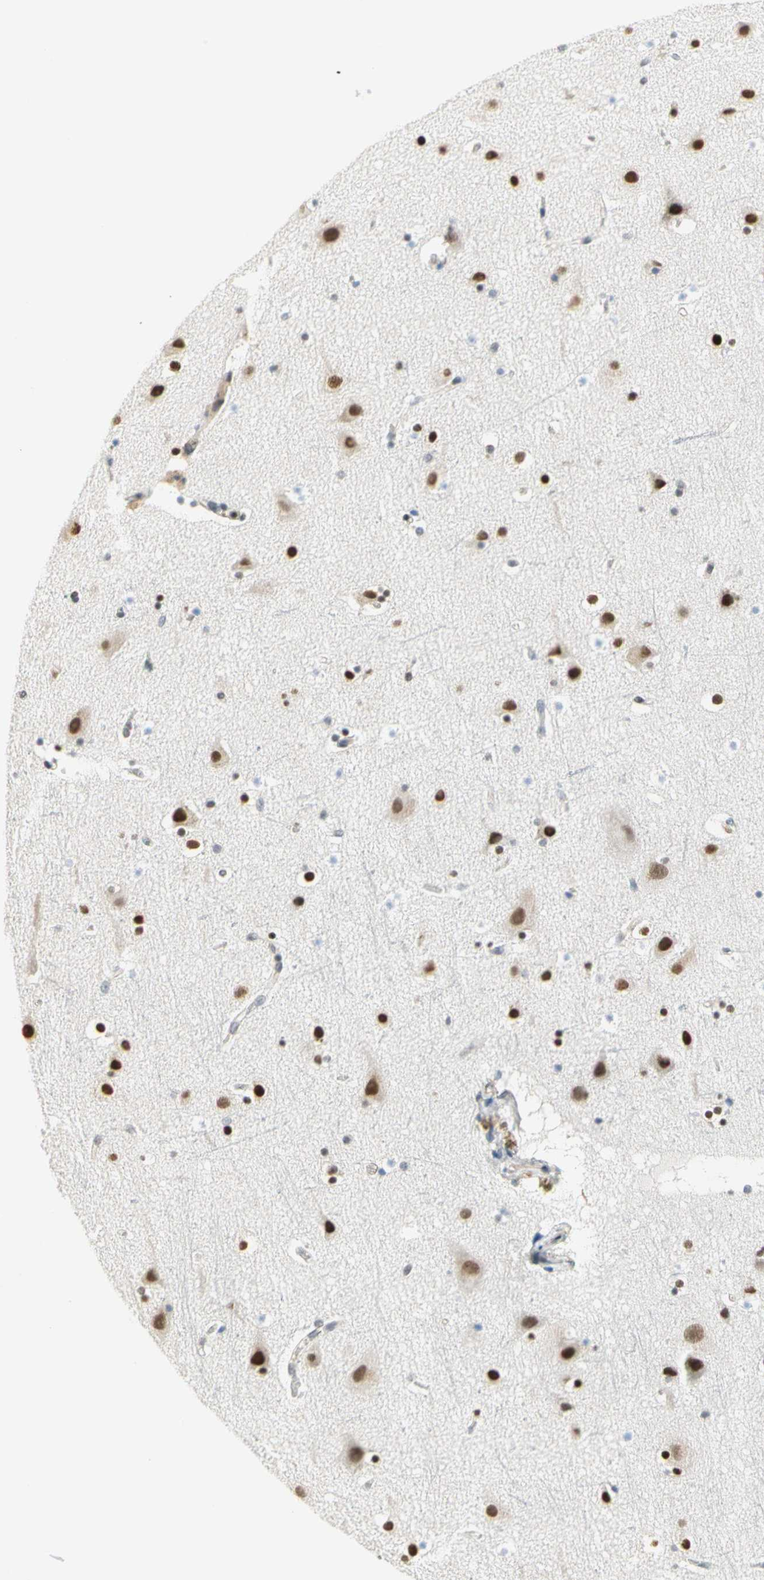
{"staining": {"intensity": "negative", "quantity": "none", "location": "none"}, "tissue": "cerebral cortex", "cell_type": "Endothelial cells", "image_type": "normal", "snomed": [{"axis": "morphology", "description": "Normal tissue, NOS"}, {"axis": "topography", "description": "Cerebral cortex"}], "caption": "An IHC image of benign cerebral cortex is shown. There is no staining in endothelial cells of cerebral cortex. Brightfield microscopy of immunohistochemistry (IHC) stained with DAB (brown) and hematoxylin (blue), captured at high magnification.", "gene": "IMPG2", "patient": {"sex": "male", "age": 45}}